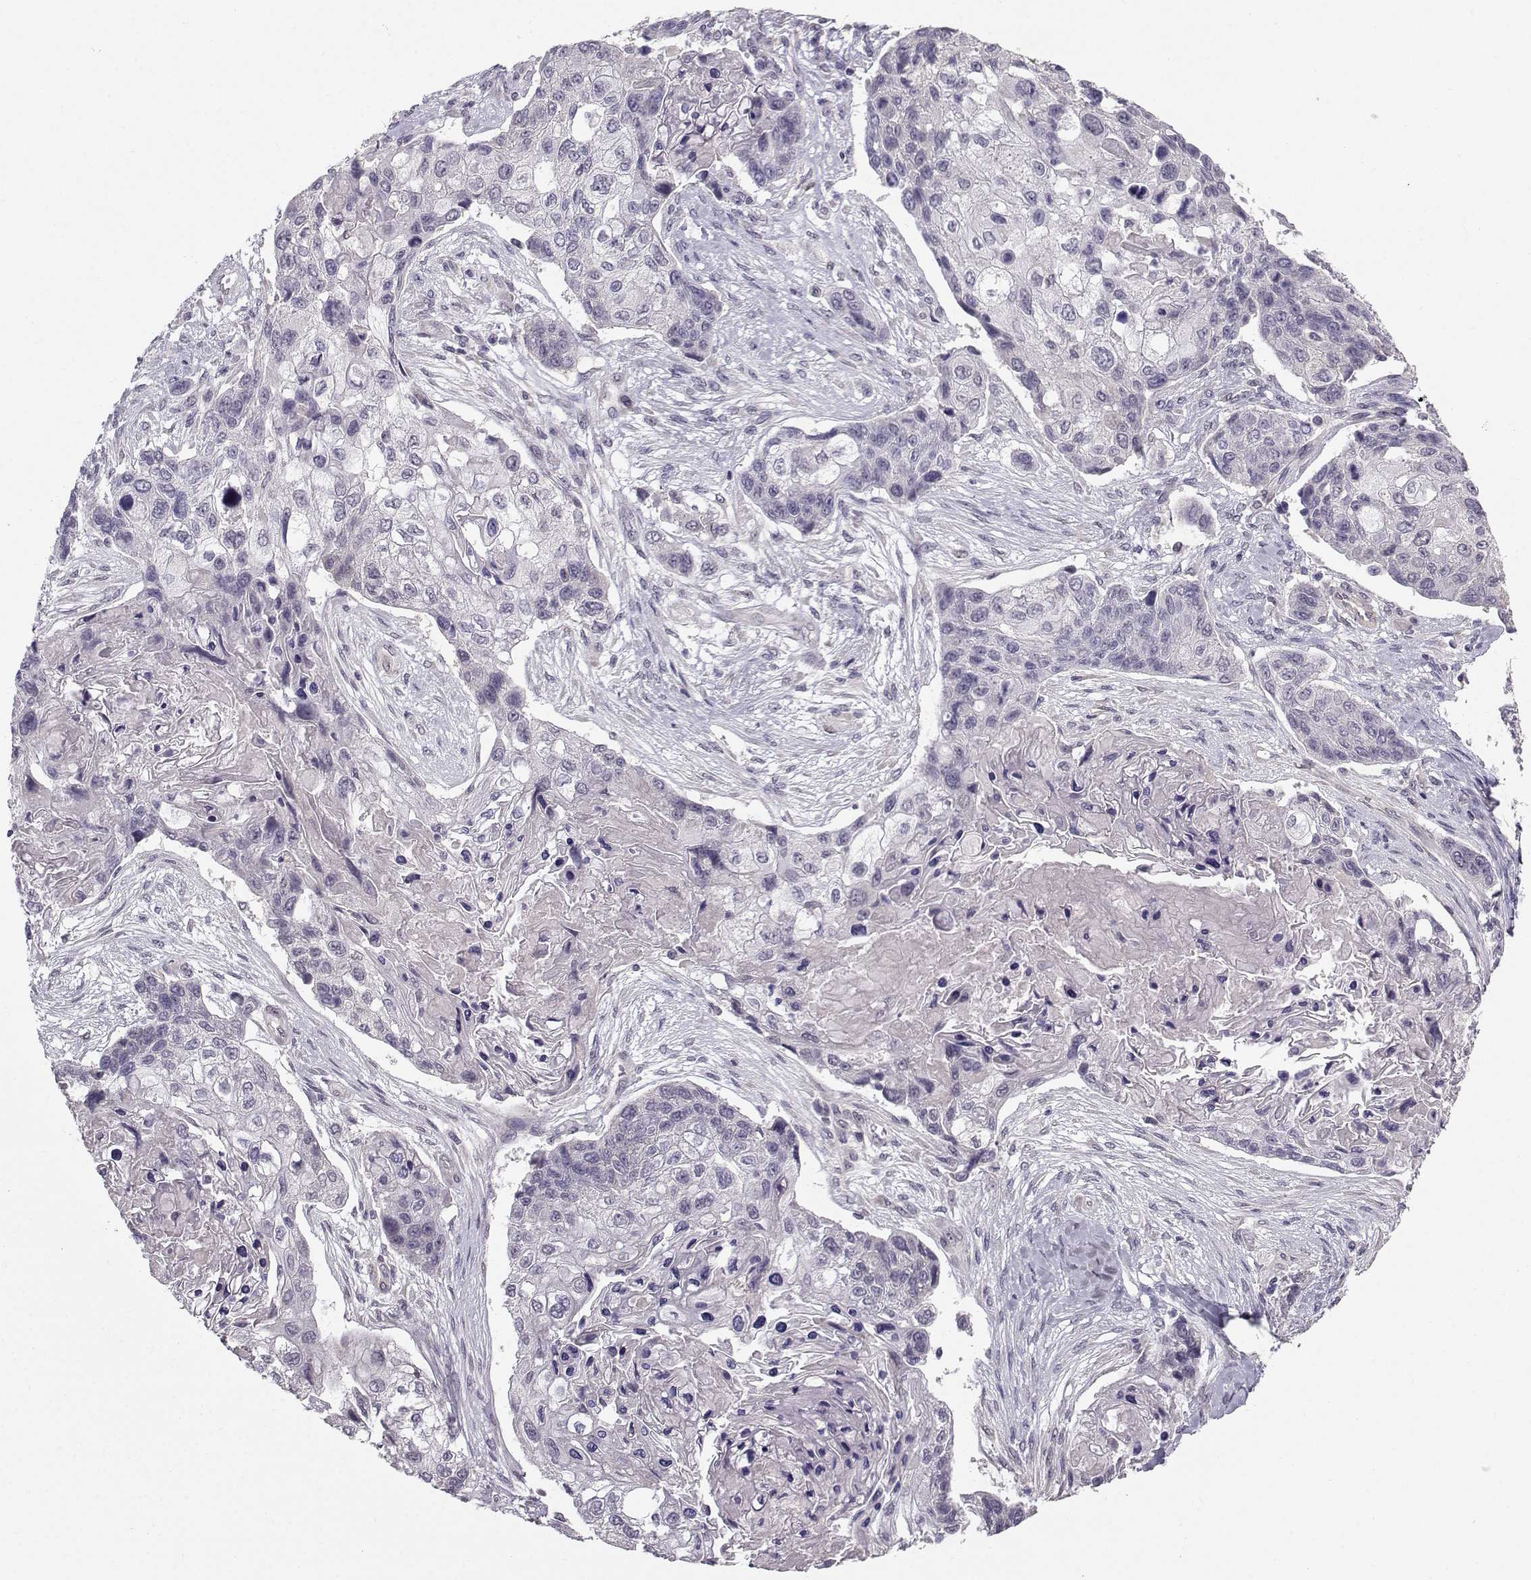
{"staining": {"intensity": "negative", "quantity": "none", "location": "none"}, "tissue": "lung cancer", "cell_type": "Tumor cells", "image_type": "cancer", "snomed": [{"axis": "morphology", "description": "Squamous cell carcinoma, NOS"}, {"axis": "topography", "description": "Lung"}], "caption": "Immunohistochemical staining of human lung squamous cell carcinoma exhibits no significant staining in tumor cells. (DAB immunohistochemistry with hematoxylin counter stain).", "gene": "TSPYL5", "patient": {"sex": "male", "age": 69}}